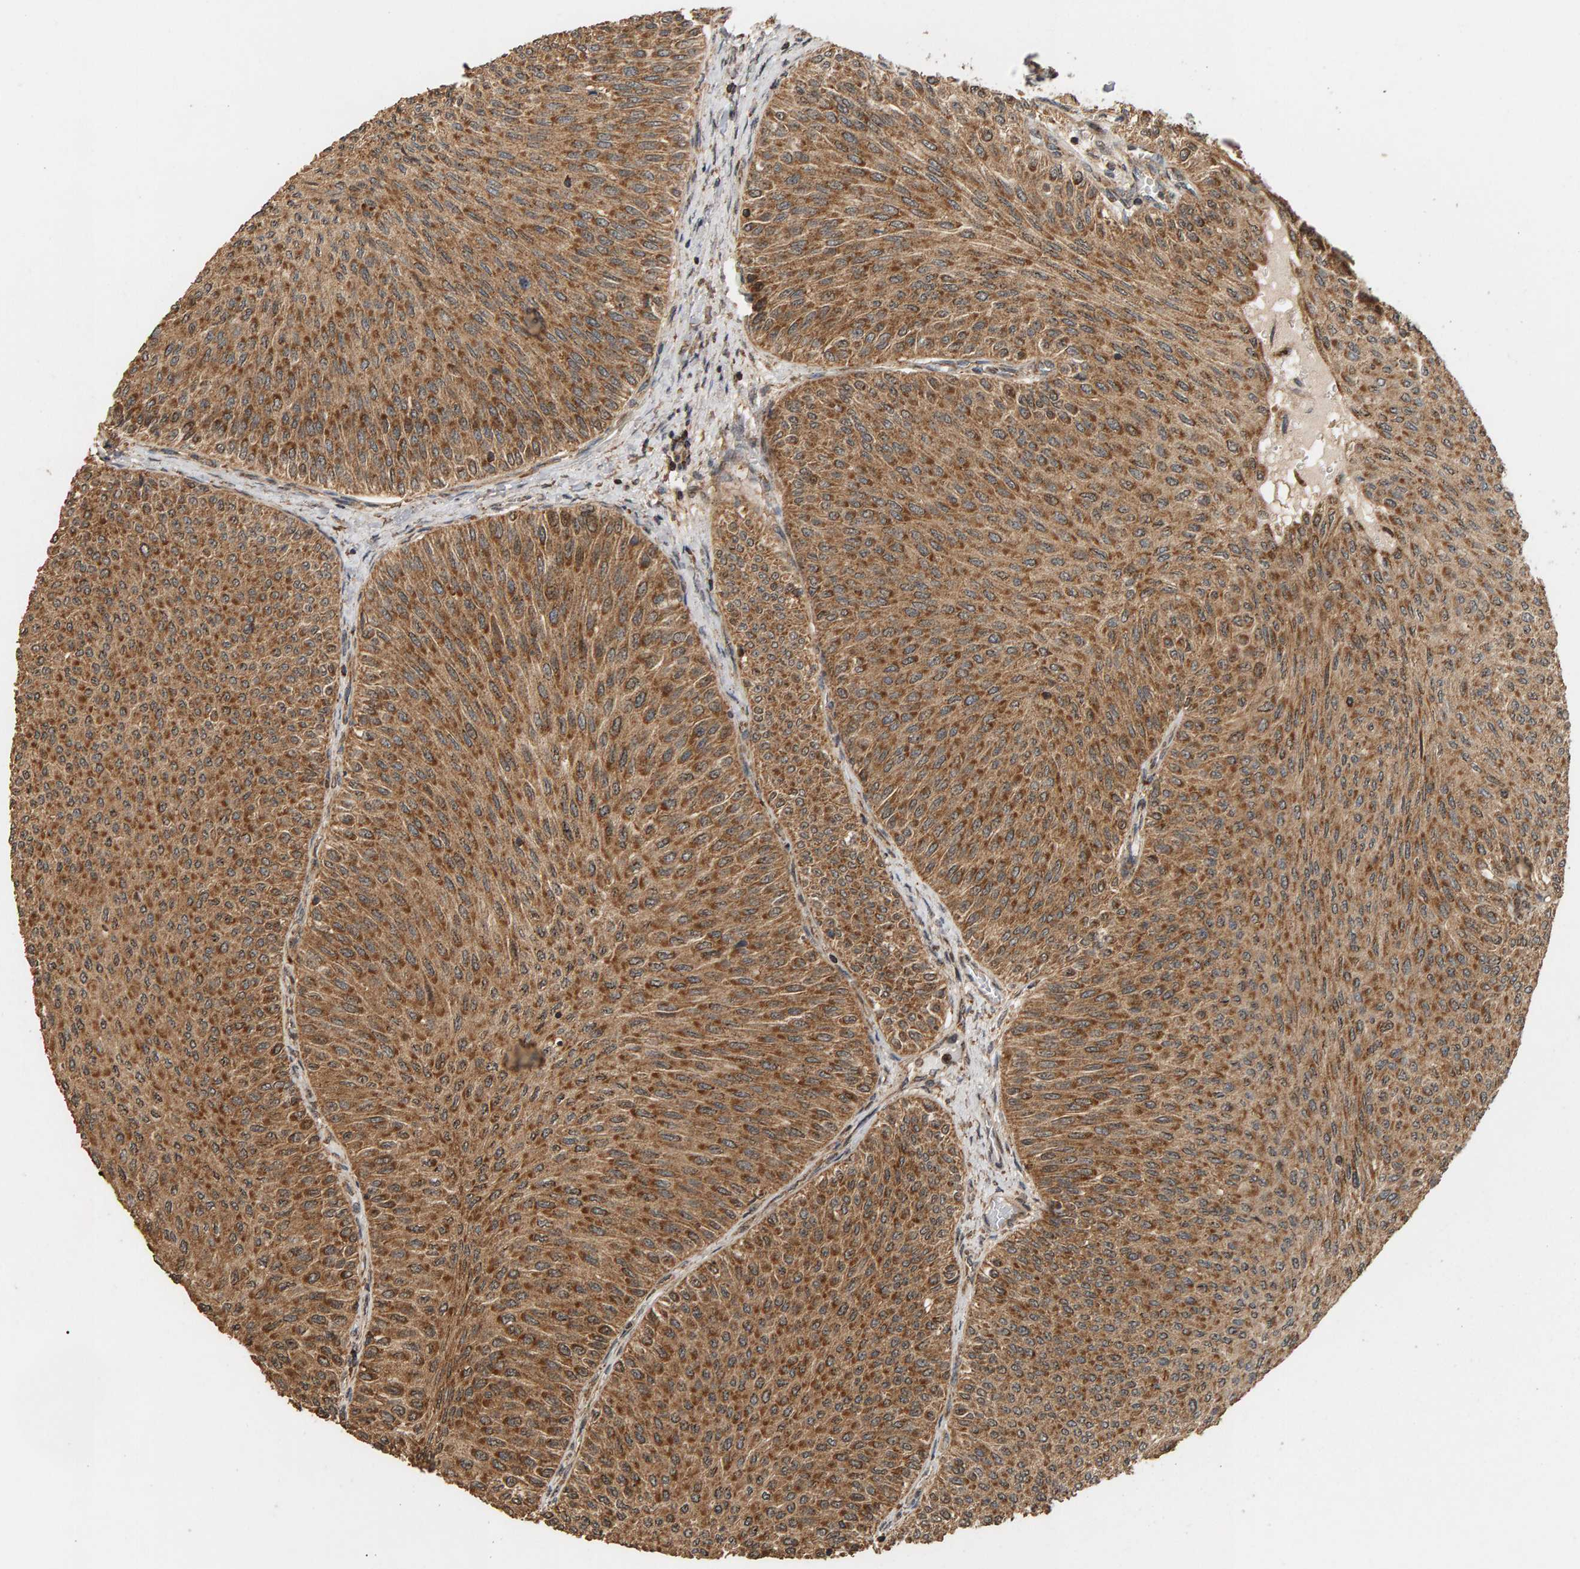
{"staining": {"intensity": "strong", "quantity": ">75%", "location": "cytoplasmic/membranous"}, "tissue": "urothelial cancer", "cell_type": "Tumor cells", "image_type": "cancer", "snomed": [{"axis": "morphology", "description": "Urothelial carcinoma, Low grade"}, {"axis": "topography", "description": "Urinary bladder"}], "caption": "Urothelial cancer was stained to show a protein in brown. There is high levels of strong cytoplasmic/membranous expression in about >75% of tumor cells. (DAB IHC, brown staining for protein, blue staining for nuclei).", "gene": "GSTK1", "patient": {"sex": "male", "age": 78}}